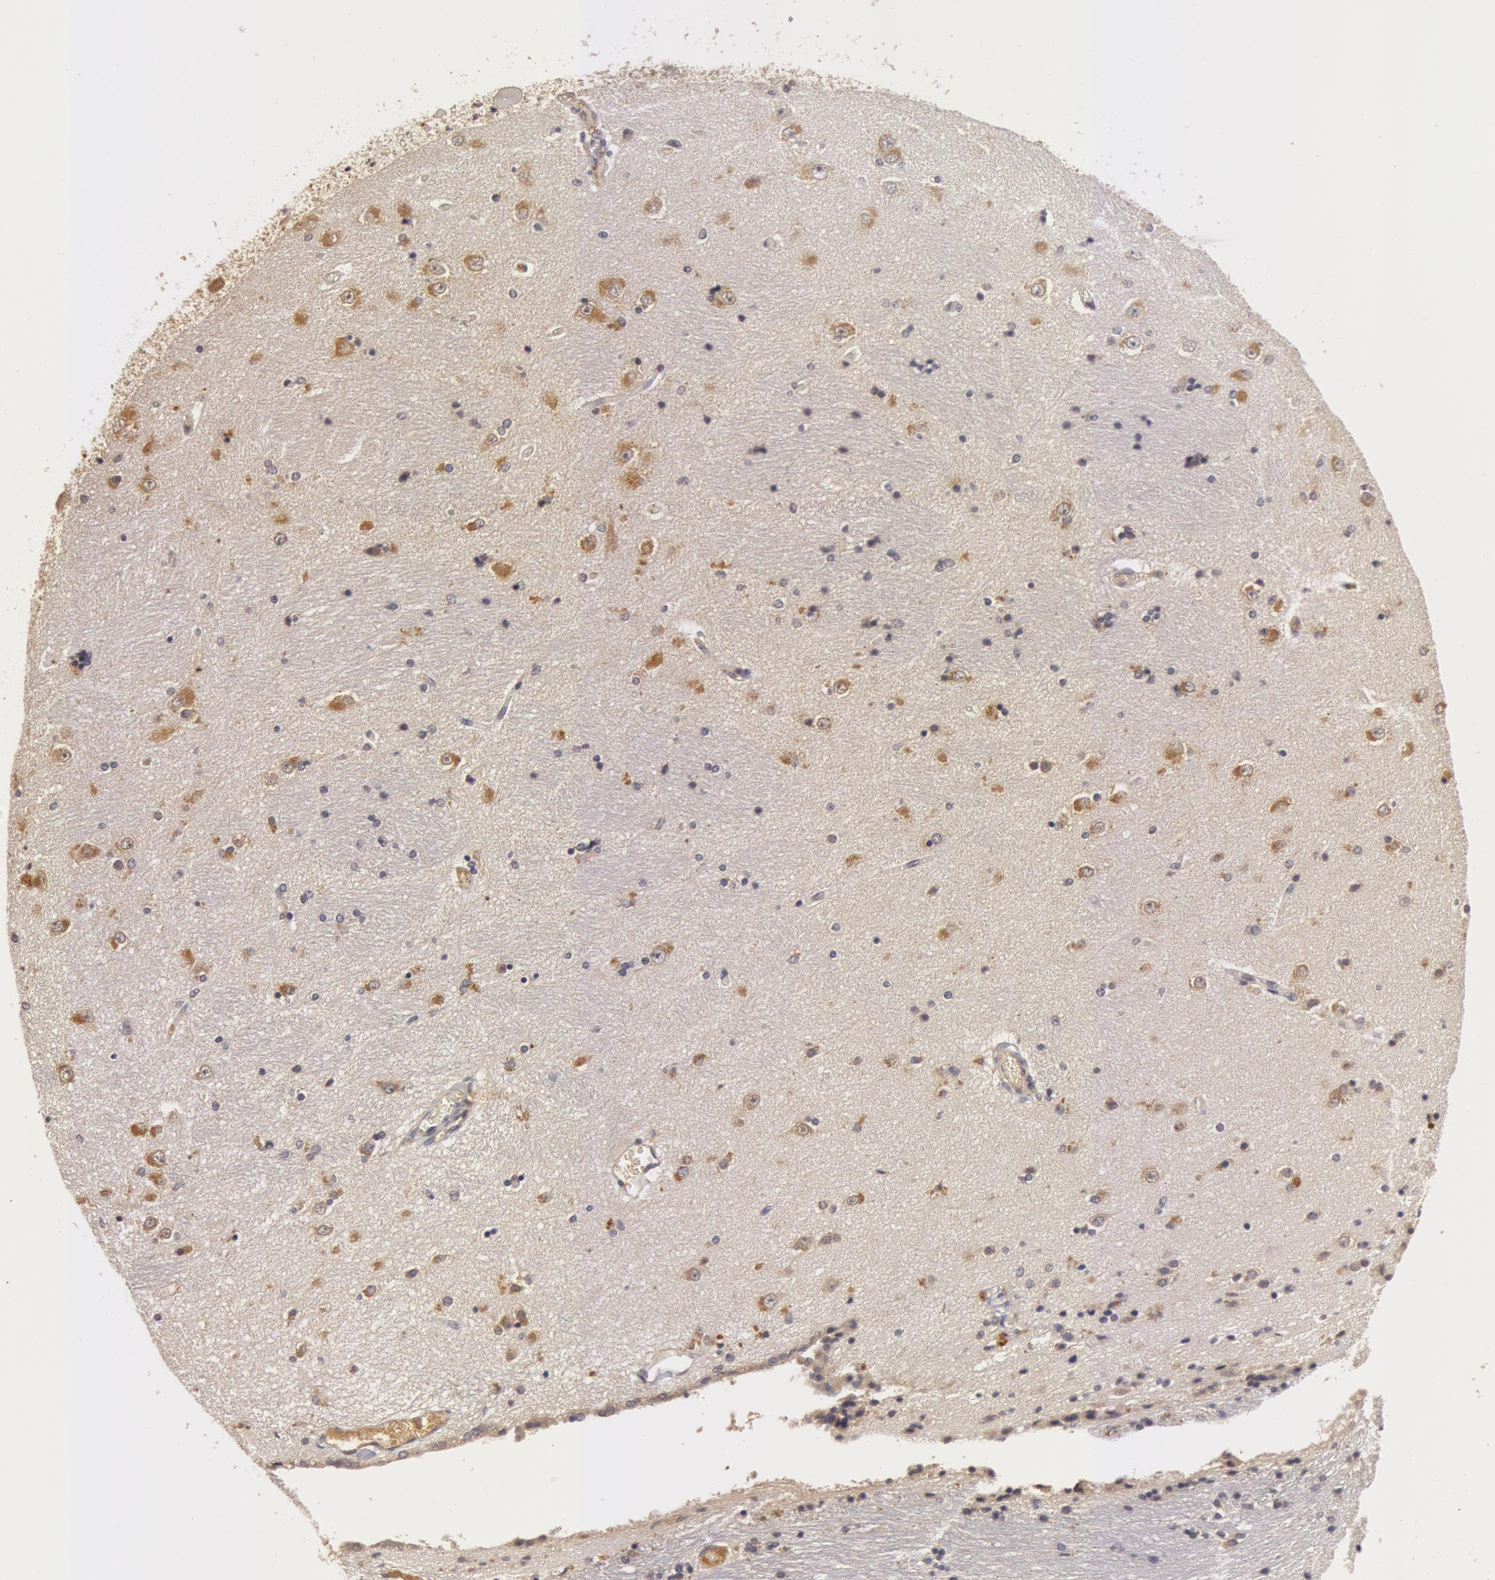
{"staining": {"intensity": "negative", "quantity": "none", "location": "none"}, "tissue": "hippocampus", "cell_type": "Glial cells", "image_type": "normal", "snomed": [{"axis": "morphology", "description": "Normal tissue, NOS"}, {"axis": "topography", "description": "Hippocampus"}], "caption": "This is a micrograph of immunohistochemistry (IHC) staining of benign hippocampus, which shows no staining in glial cells.", "gene": "BCHE", "patient": {"sex": "female", "age": 54}}